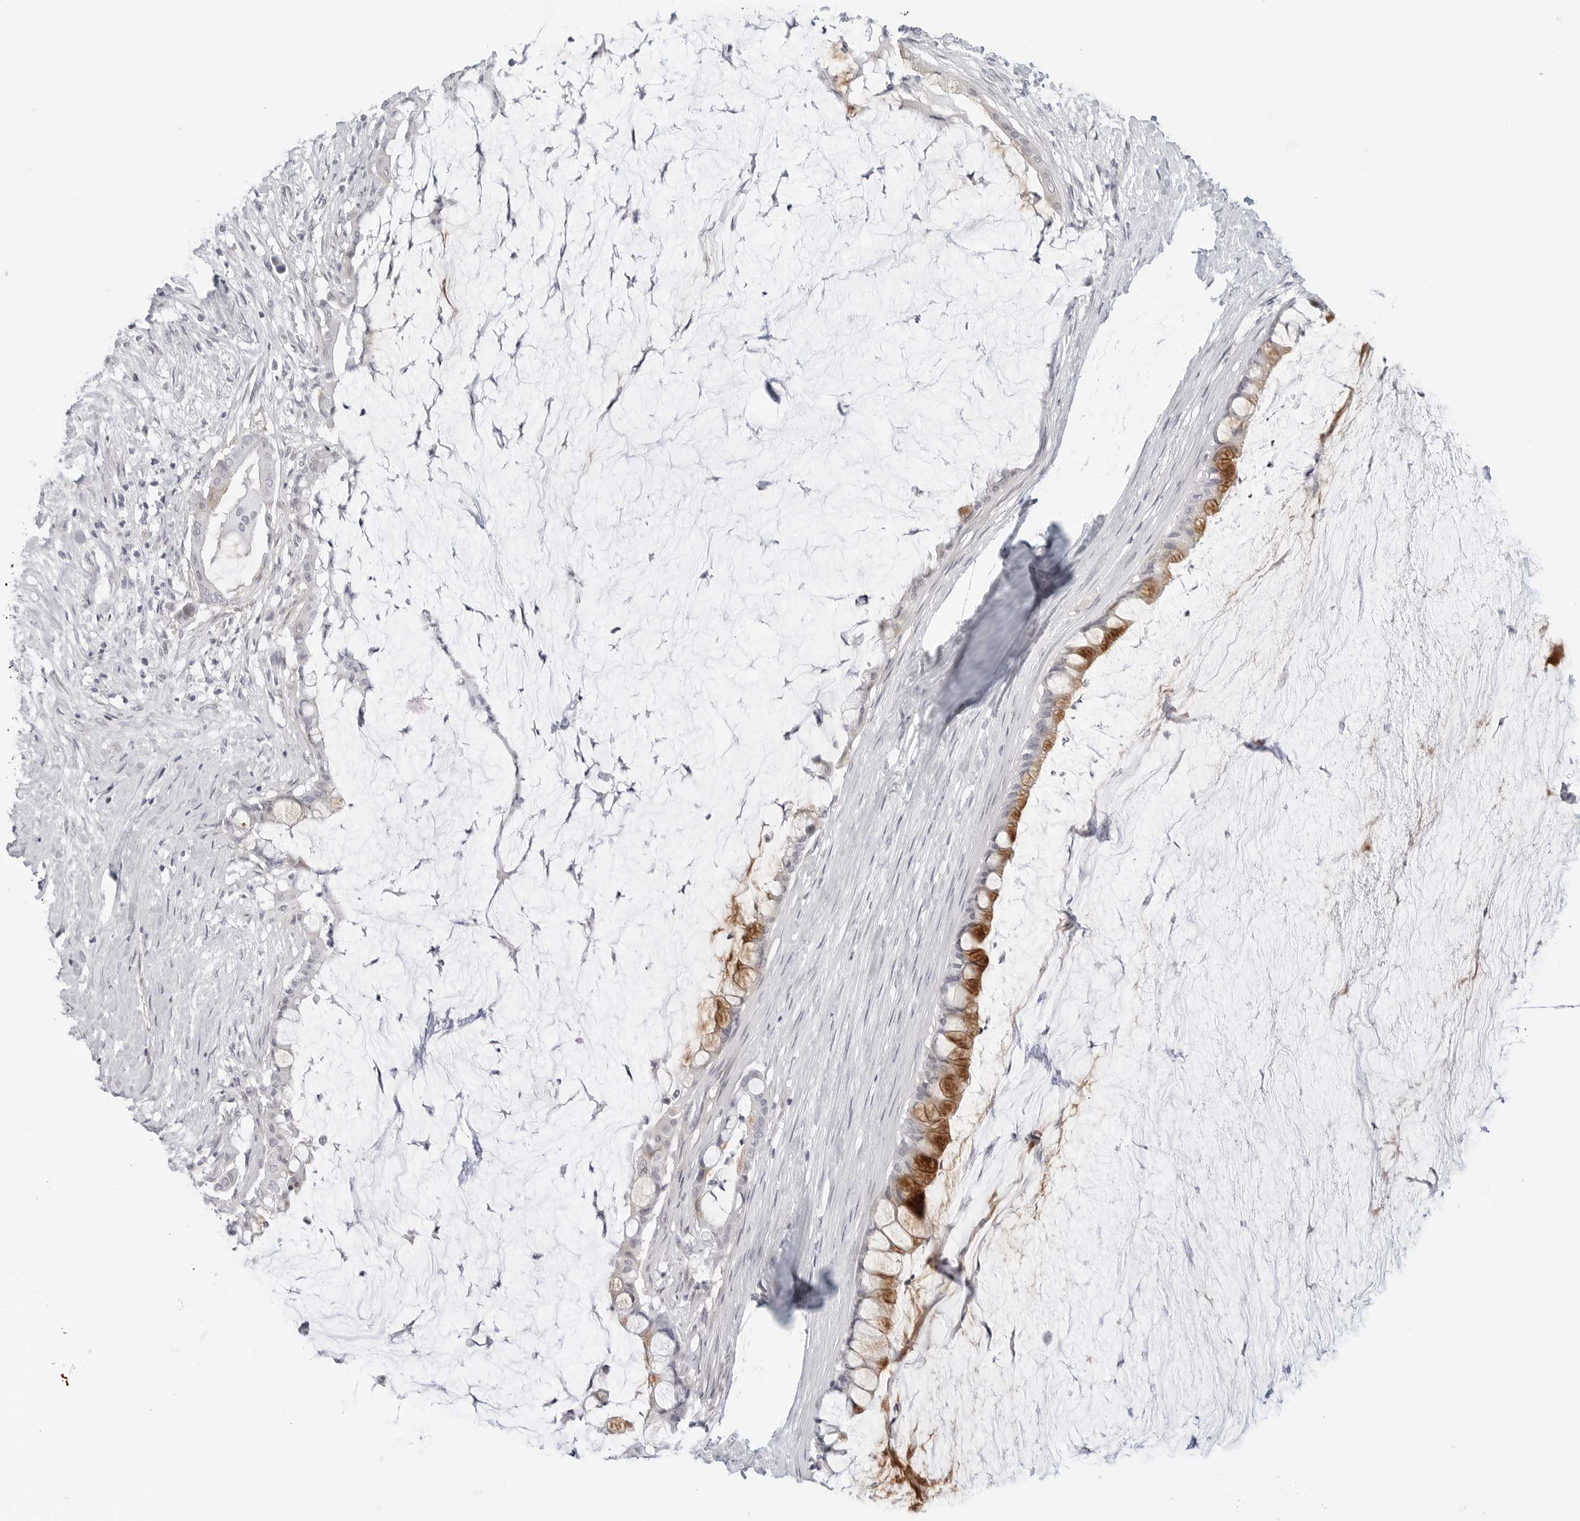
{"staining": {"intensity": "strong", "quantity": "<25%", "location": "cytoplasmic/membranous"}, "tissue": "pancreatic cancer", "cell_type": "Tumor cells", "image_type": "cancer", "snomed": [{"axis": "morphology", "description": "Adenocarcinoma, NOS"}, {"axis": "topography", "description": "Pancreas"}], "caption": "Immunohistochemical staining of human pancreatic cancer reveals medium levels of strong cytoplasmic/membranous protein staining in about <25% of tumor cells.", "gene": "TCP1", "patient": {"sex": "male", "age": 41}}